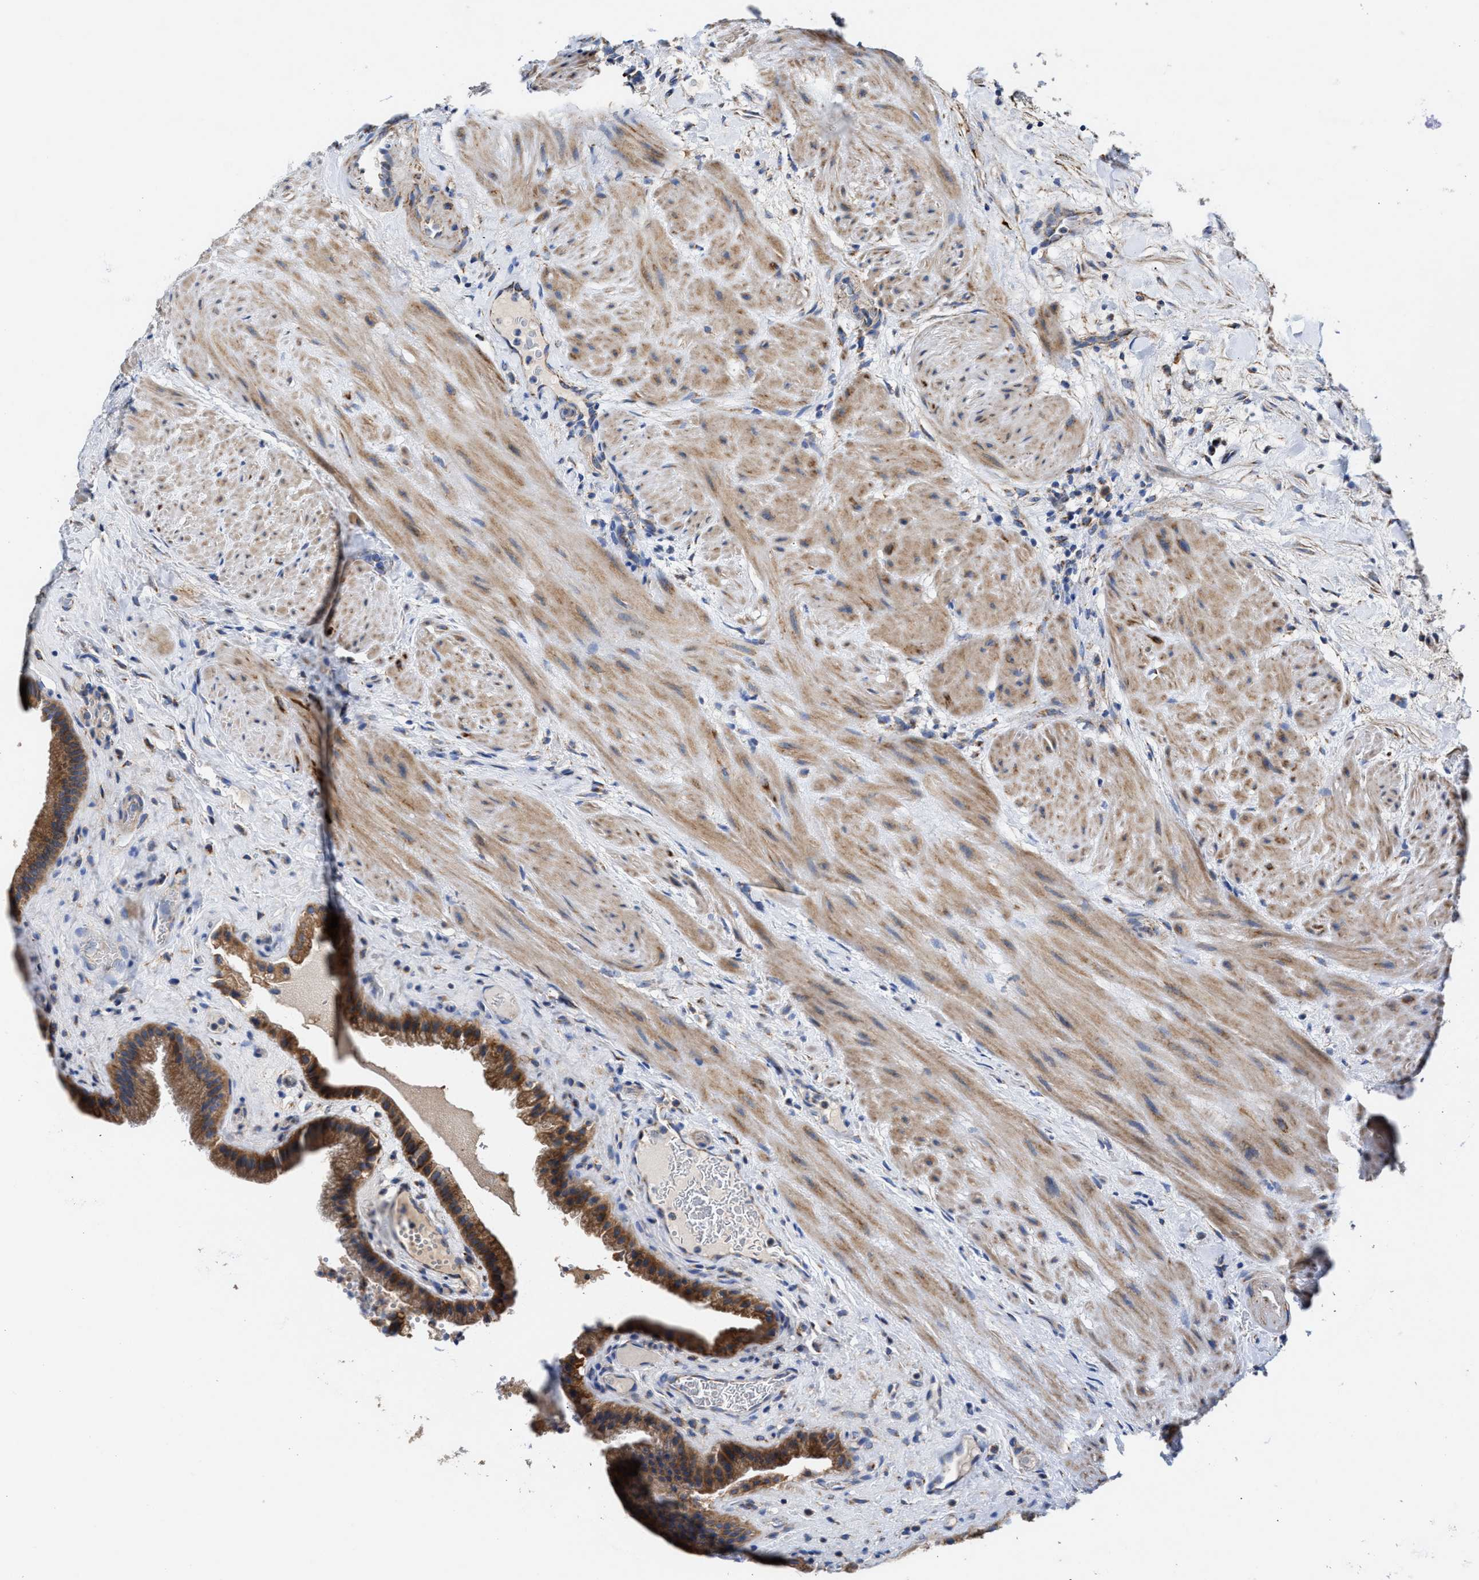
{"staining": {"intensity": "strong", "quantity": ">75%", "location": "cytoplasmic/membranous"}, "tissue": "gallbladder", "cell_type": "Glandular cells", "image_type": "normal", "snomed": [{"axis": "morphology", "description": "Normal tissue, NOS"}, {"axis": "topography", "description": "Gallbladder"}], "caption": "Protein staining exhibits strong cytoplasmic/membranous positivity in about >75% of glandular cells in normal gallbladder.", "gene": "MECR", "patient": {"sex": "male", "age": 49}}